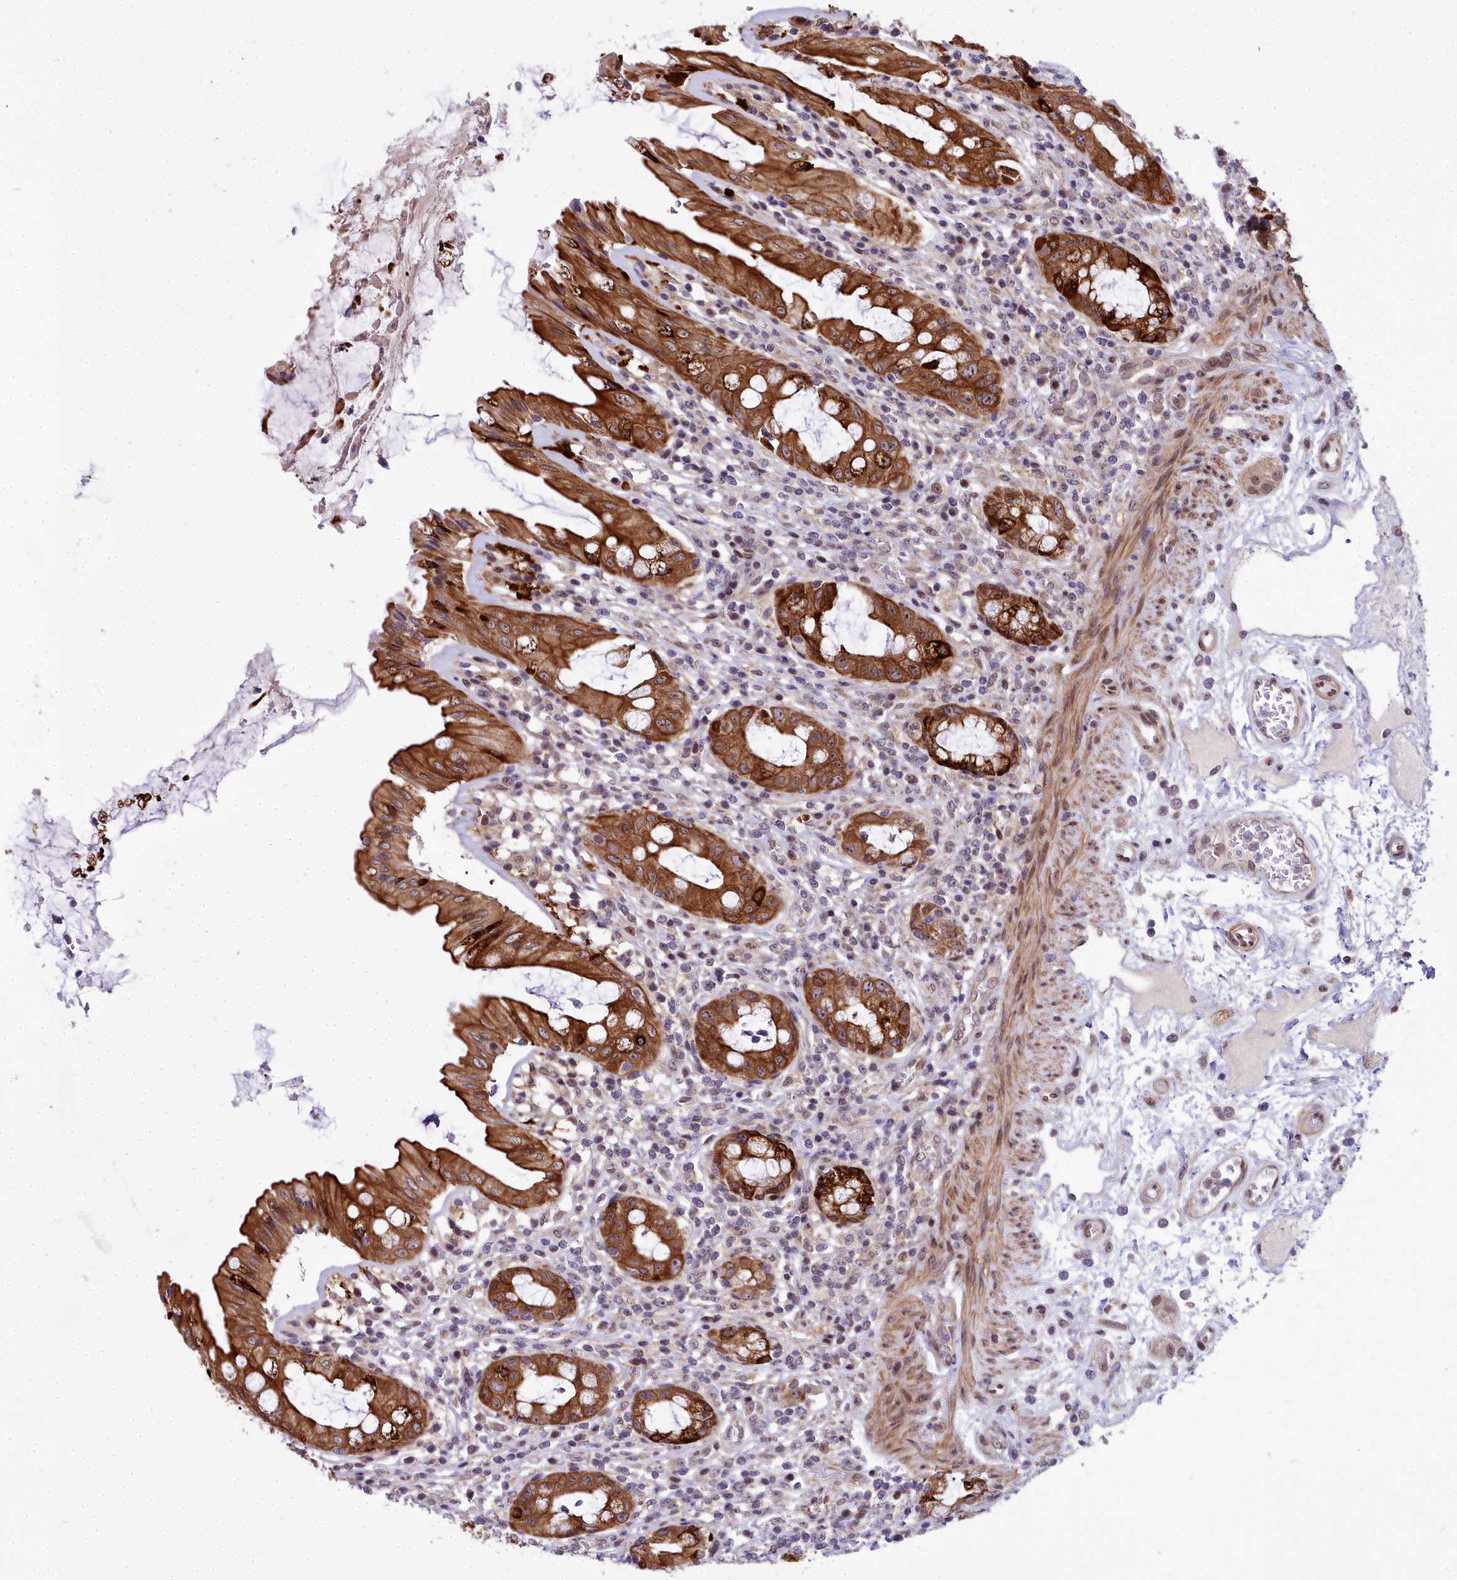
{"staining": {"intensity": "strong", "quantity": ">75%", "location": "cytoplasmic/membranous"}, "tissue": "rectum", "cell_type": "Glandular cells", "image_type": "normal", "snomed": [{"axis": "morphology", "description": "Normal tissue, NOS"}, {"axis": "topography", "description": "Rectum"}], "caption": "Glandular cells demonstrate high levels of strong cytoplasmic/membranous expression in about >75% of cells in benign human rectum. (Brightfield microscopy of DAB IHC at high magnification).", "gene": "ABCB8", "patient": {"sex": "female", "age": 57}}